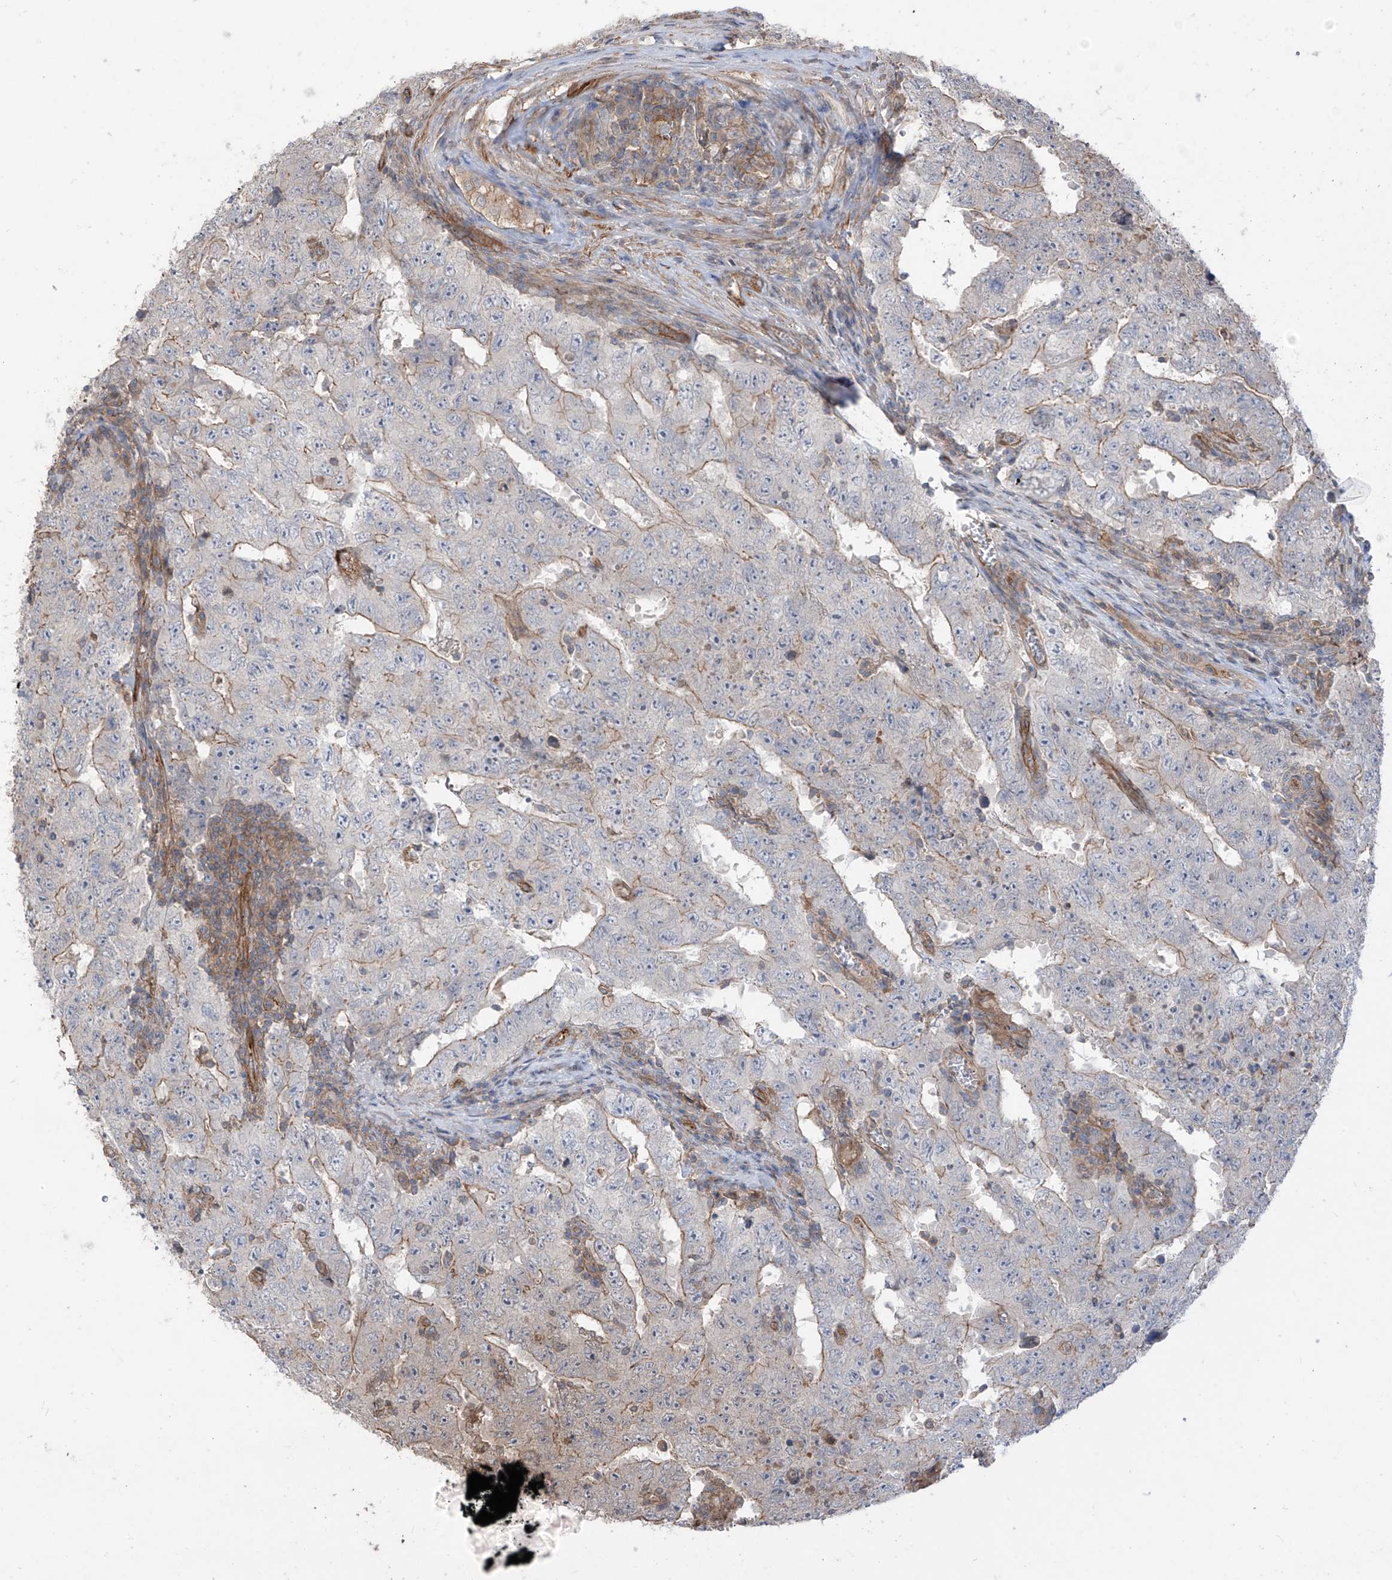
{"staining": {"intensity": "weak", "quantity": "<25%", "location": "cytoplasmic/membranous"}, "tissue": "testis cancer", "cell_type": "Tumor cells", "image_type": "cancer", "snomed": [{"axis": "morphology", "description": "Carcinoma, Embryonal, NOS"}, {"axis": "topography", "description": "Testis"}], "caption": "DAB immunohistochemical staining of human testis cancer (embryonal carcinoma) demonstrates no significant staining in tumor cells.", "gene": "TRMU", "patient": {"sex": "male", "age": 26}}